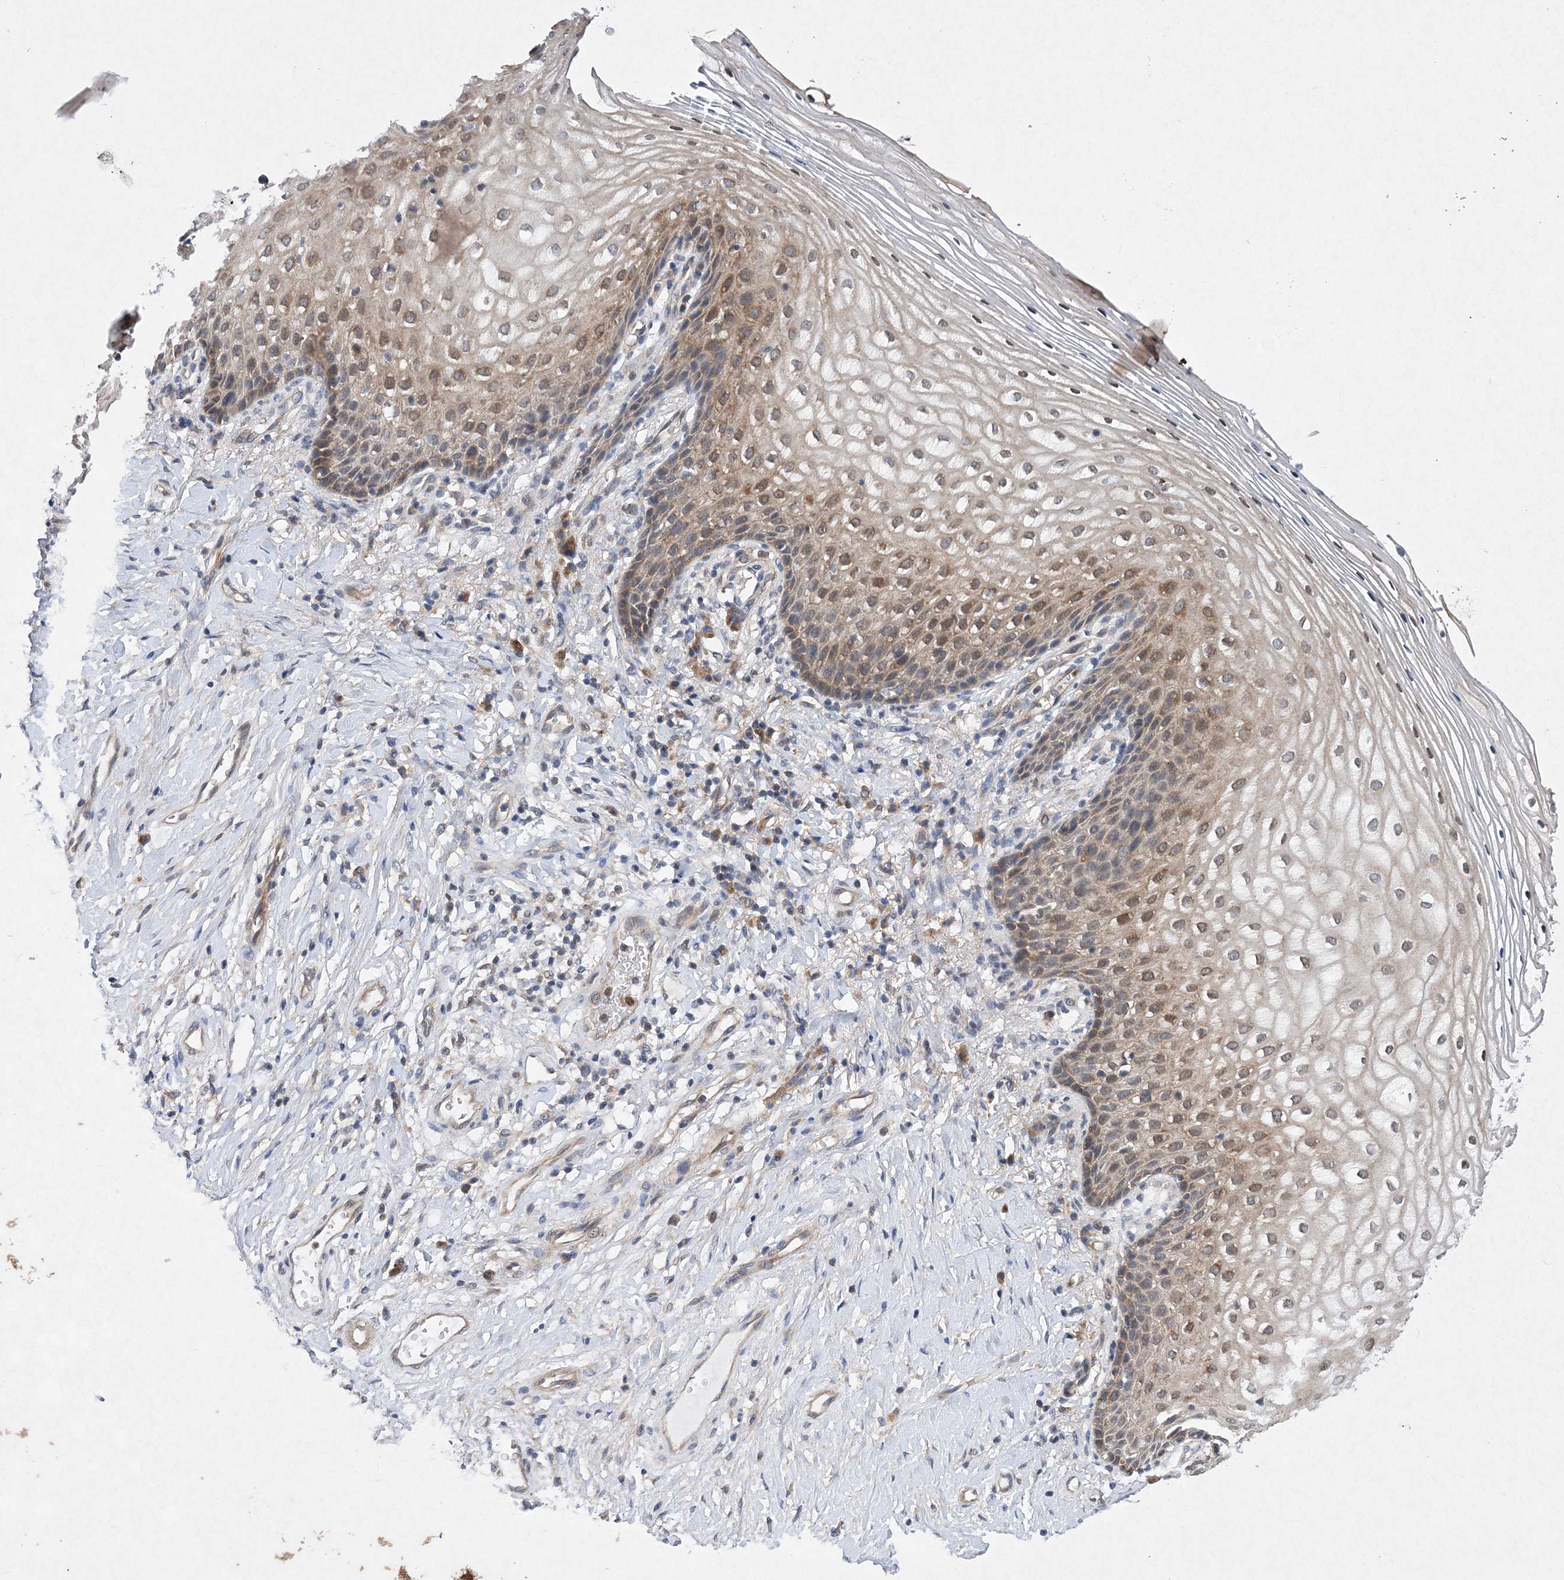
{"staining": {"intensity": "moderate", "quantity": ">75%", "location": "cytoplasmic/membranous"}, "tissue": "vagina", "cell_type": "Squamous epithelial cells", "image_type": "normal", "snomed": [{"axis": "morphology", "description": "Normal tissue, NOS"}, {"axis": "topography", "description": "Vagina"}], "caption": "The immunohistochemical stain shows moderate cytoplasmic/membranous staining in squamous epithelial cells of normal vagina. (DAB (3,3'-diaminobenzidine) IHC, brown staining for protein, blue staining for nuclei).", "gene": "PROSER1", "patient": {"sex": "female", "age": 60}}